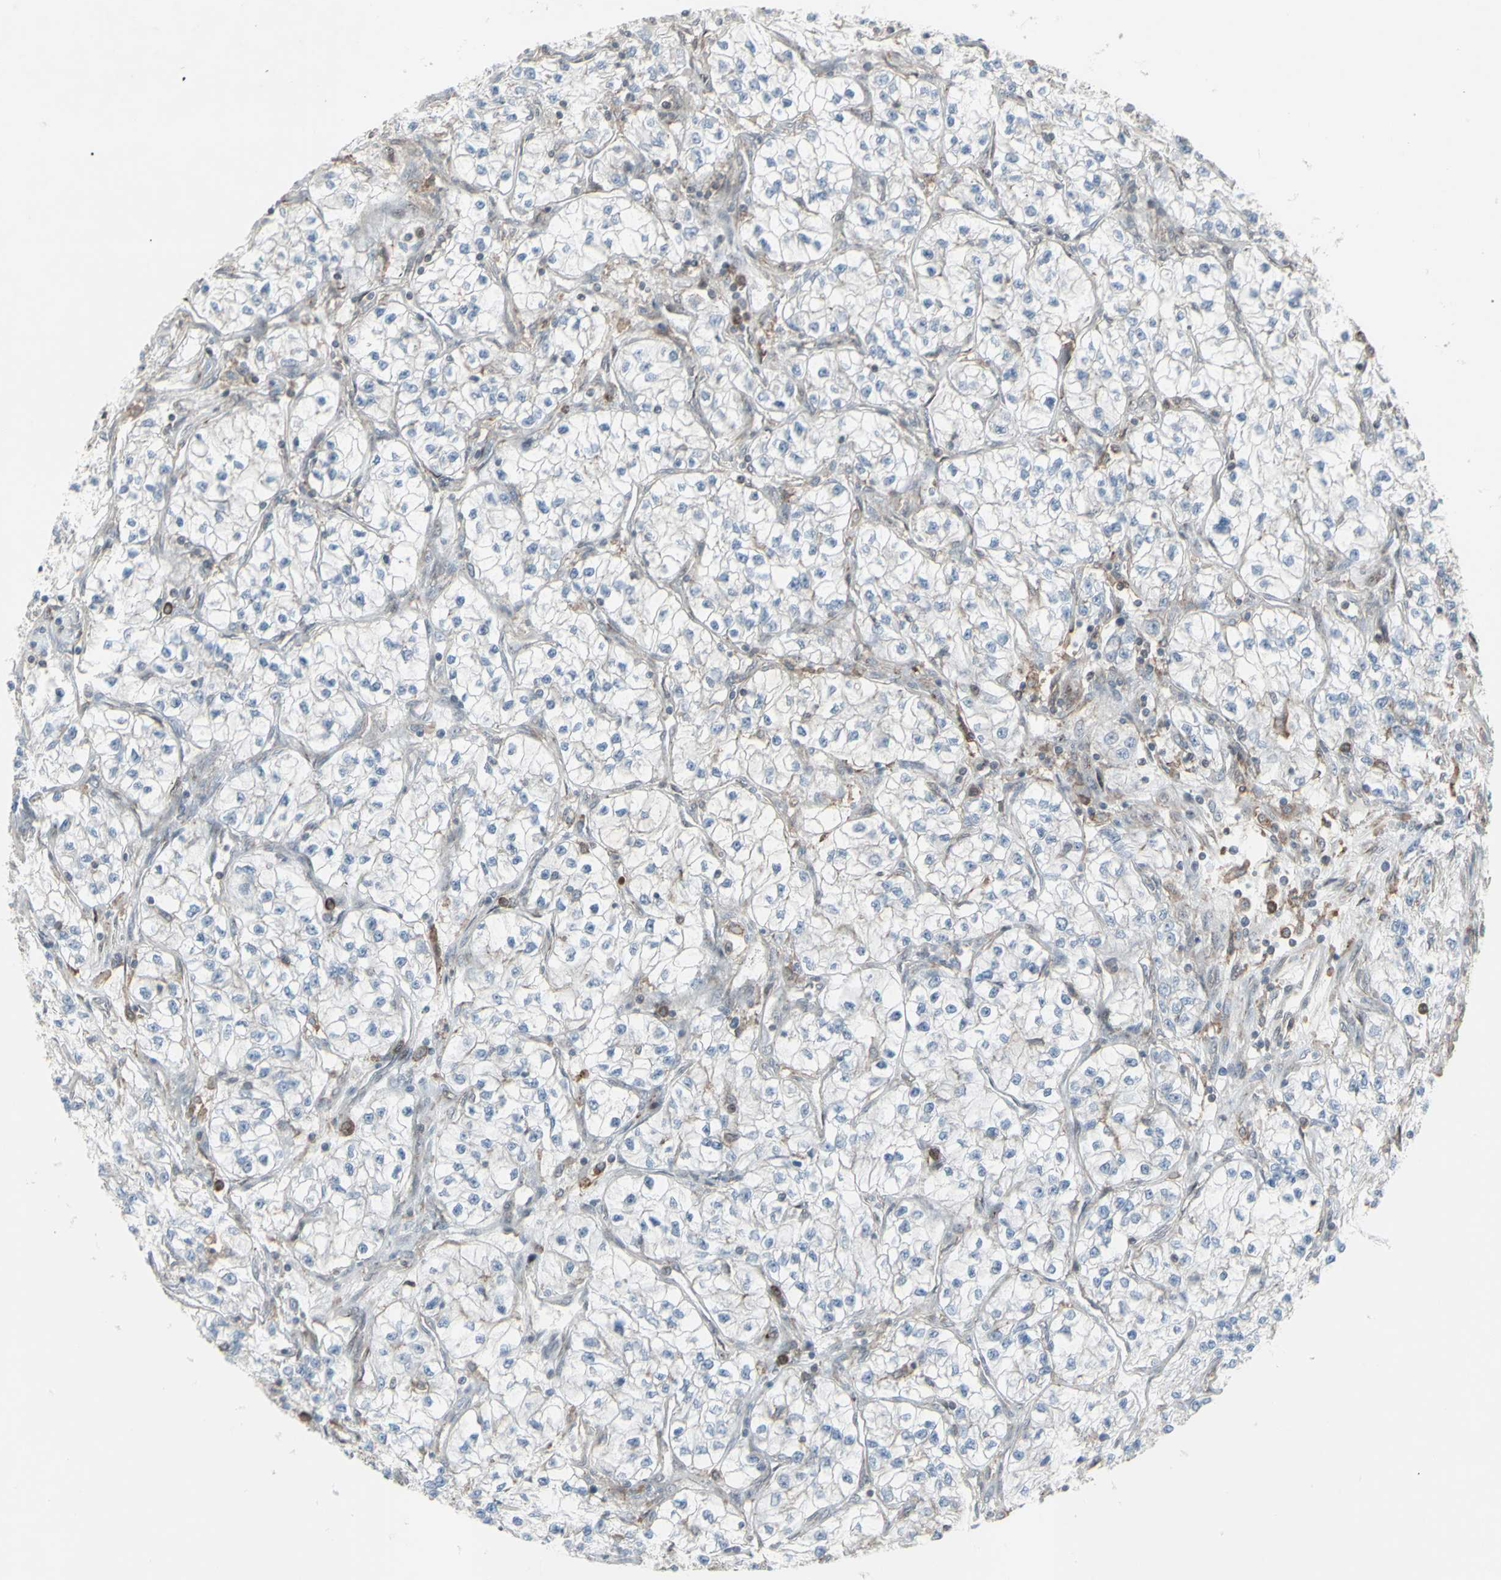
{"staining": {"intensity": "negative", "quantity": "none", "location": "none"}, "tissue": "renal cancer", "cell_type": "Tumor cells", "image_type": "cancer", "snomed": [{"axis": "morphology", "description": "Adenocarcinoma, NOS"}, {"axis": "topography", "description": "Kidney"}], "caption": "Photomicrograph shows no protein expression in tumor cells of adenocarcinoma (renal) tissue.", "gene": "CD33", "patient": {"sex": "female", "age": 57}}